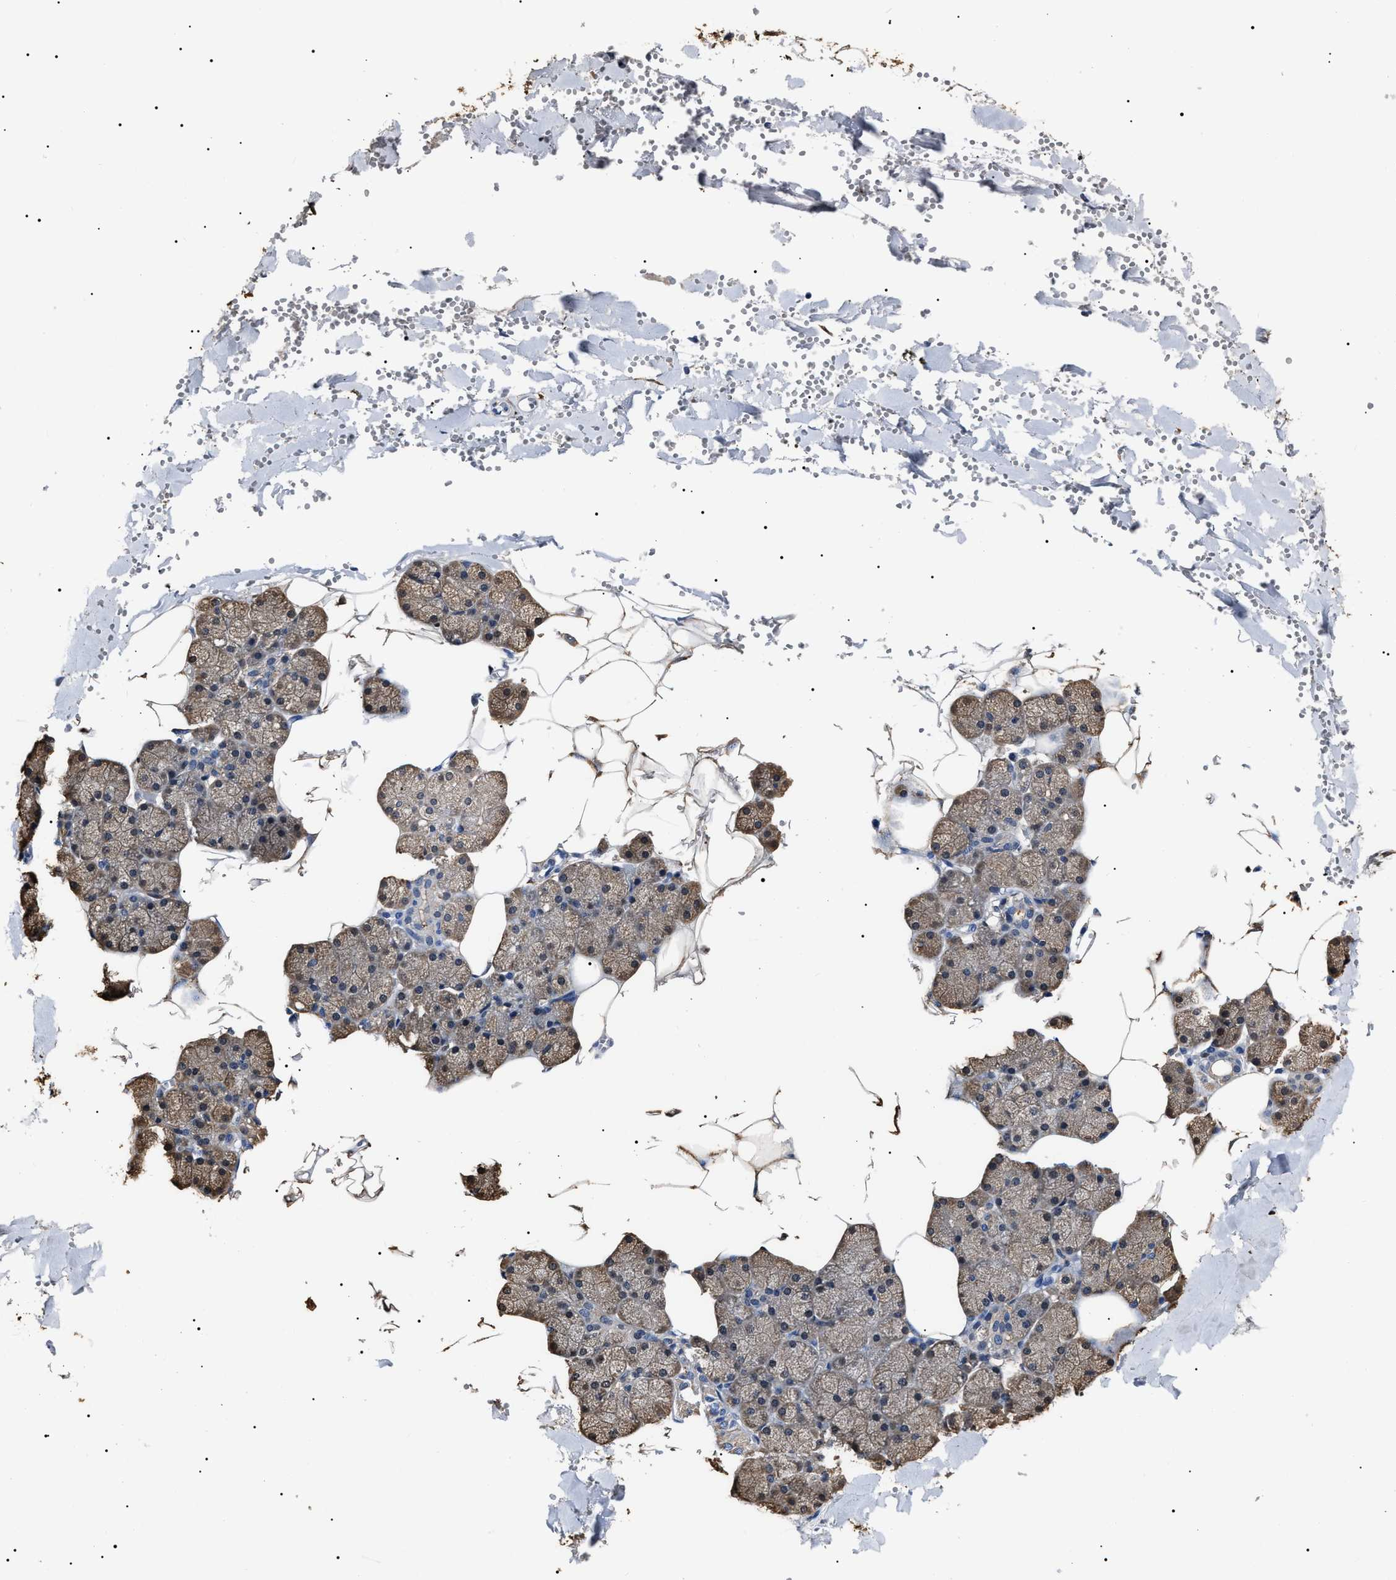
{"staining": {"intensity": "weak", "quantity": "25%-75%", "location": "cytoplasmic/membranous"}, "tissue": "salivary gland", "cell_type": "Glandular cells", "image_type": "normal", "snomed": [{"axis": "morphology", "description": "Normal tissue, NOS"}, {"axis": "topography", "description": "Salivary gland"}], "caption": "A low amount of weak cytoplasmic/membranous staining is identified in approximately 25%-75% of glandular cells in benign salivary gland. Nuclei are stained in blue.", "gene": "ALDH1A1", "patient": {"sex": "male", "age": 62}}